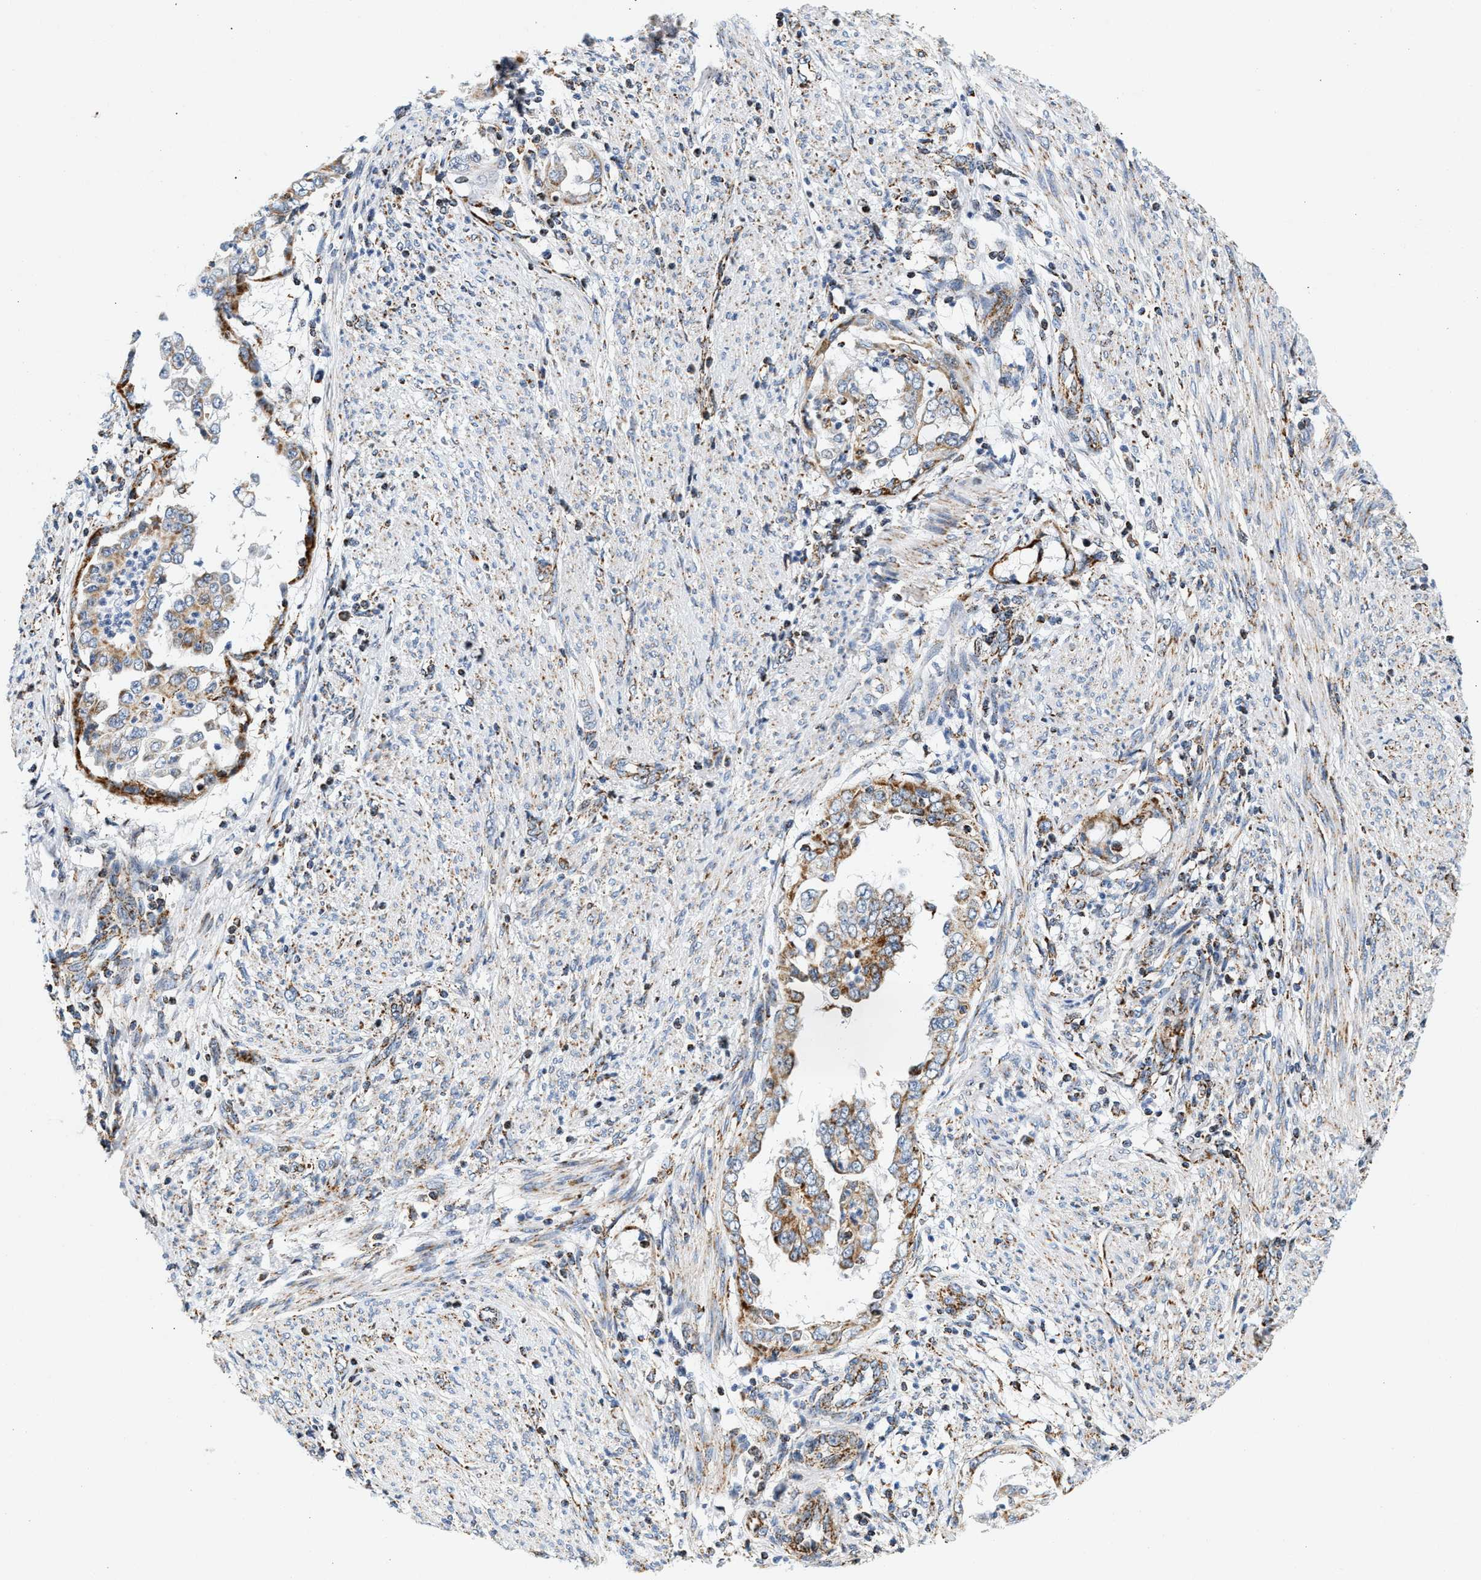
{"staining": {"intensity": "strong", "quantity": "25%-75%", "location": "cytoplasmic/membranous"}, "tissue": "endometrial cancer", "cell_type": "Tumor cells", "image_type": "cancer", "snomed": [{"axis": "morphology", "description": "Adenocarcinoma, NOS"}, {"axis": "topography", "description": "Endometrium"}], "caption": "A high amount of strong cytoplasmic/membranous positivity is present in approximately 25%-75% of tumor cells in endometrial adenocarcinoma tissue.", "gene": "PDE1A", "patient": {"sex": "female", "age": 85}}